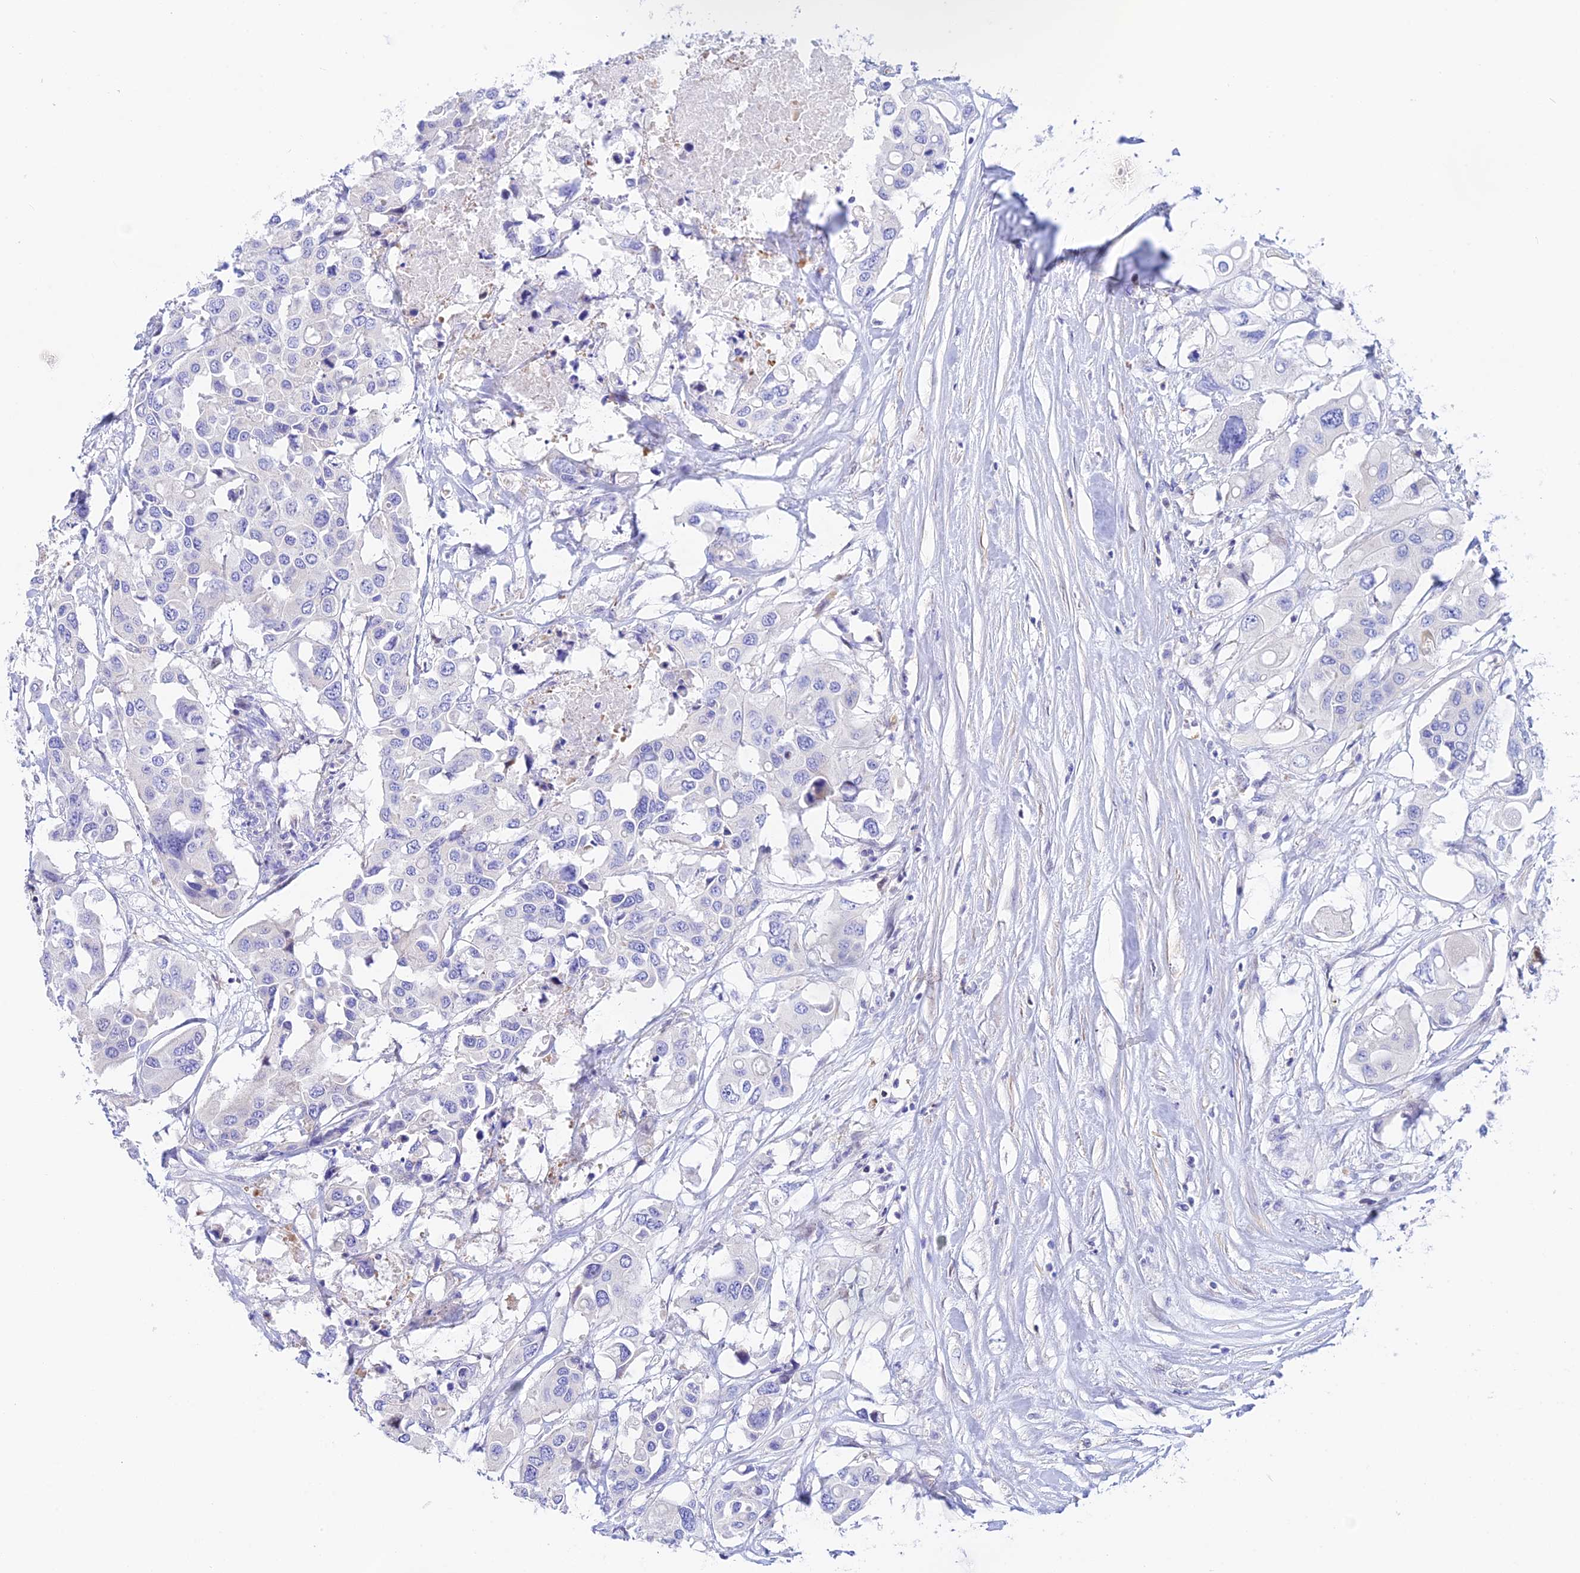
{"staining": {"intensity": "negative", "quantity": "none", "location": "none"}, "tissue": "colorectal cancer", "cell_type": "Tumor cells", "image_type": "cancer", "snomed": [{"axis": "morphology", "description": "Adenocarcinoma, NOS"}, {"axis": "topography", "description": "Colon"}], "caption": "The image shows no staining of tumor cells in colorectal adenocarcinoma.", "gene": "PRIM1", "patient": {"sex": "male", "age": 77}}